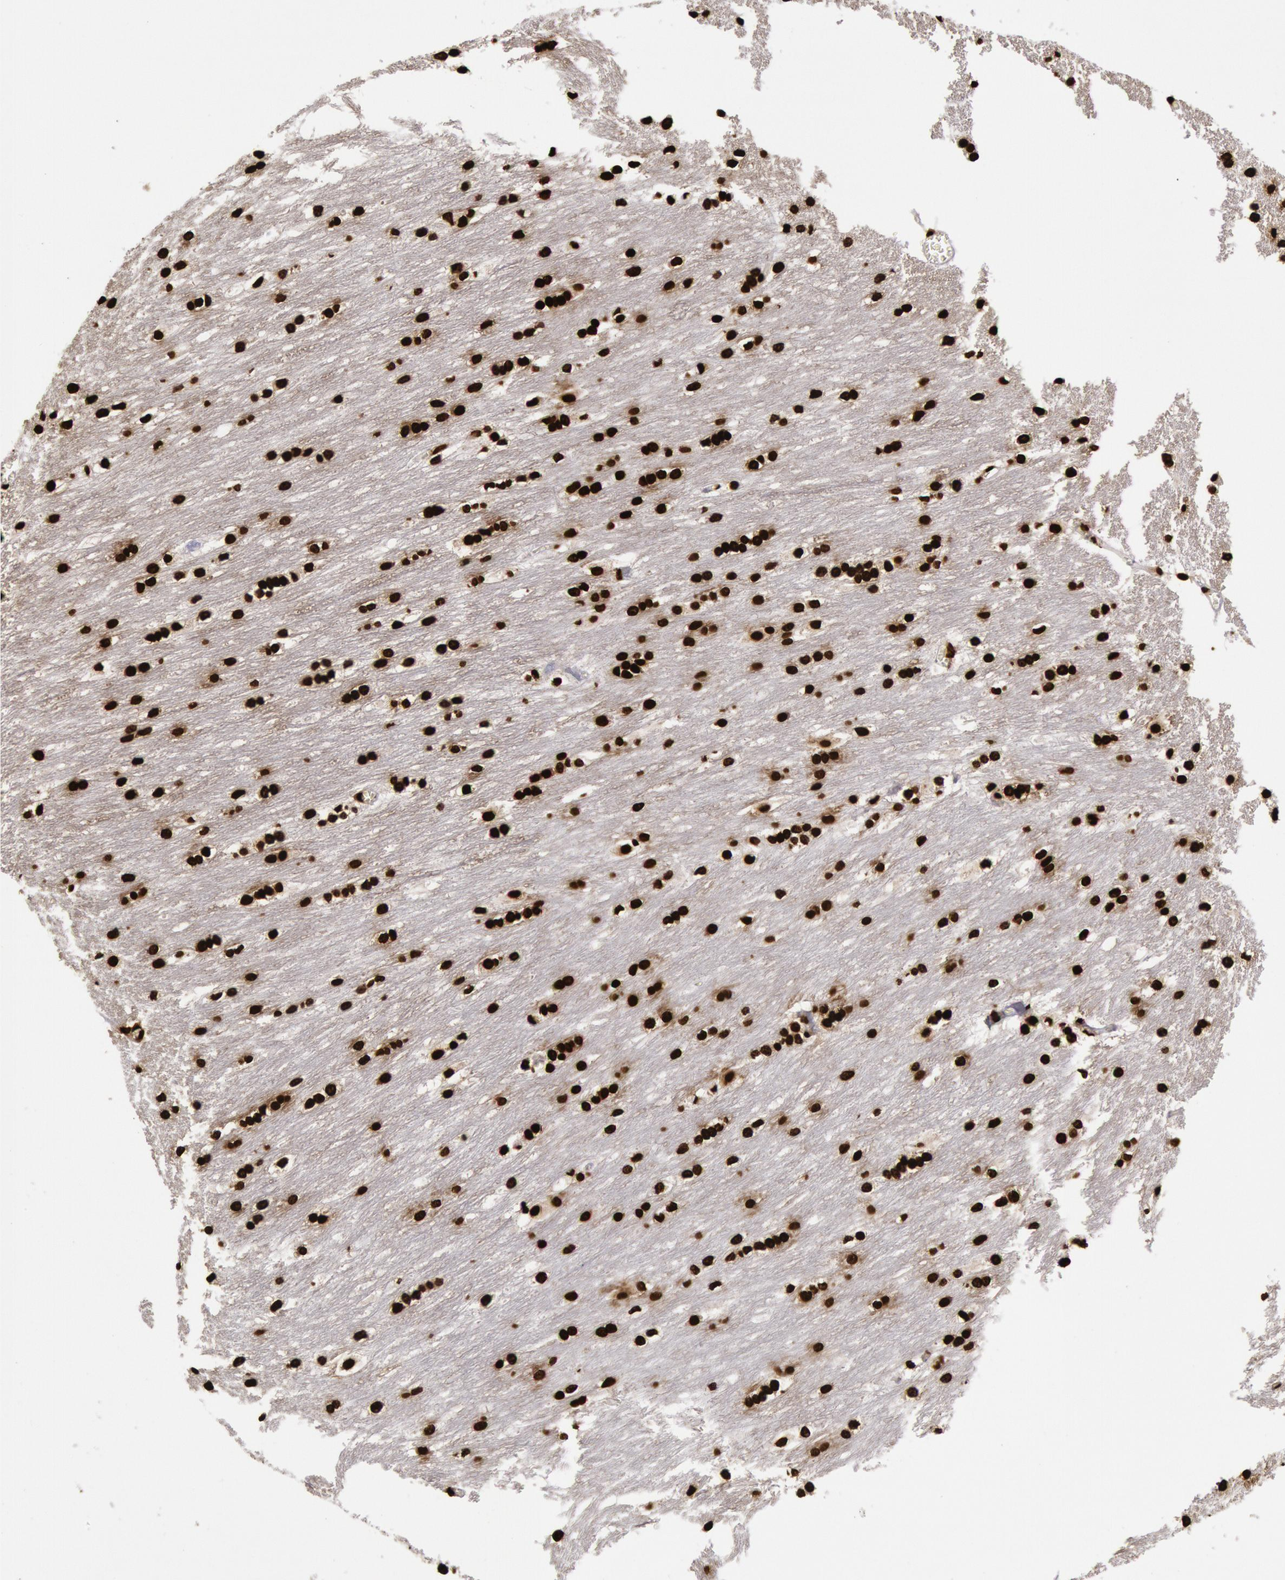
{"staining": {"intensity": "strong", "quantity": ">75%", "location": "nuclear"}, "tissue": "caudate", "cell_type": "Glial cells", "image_type": "normal", "snomed": [{"axis": "morphology", "description": "Normal tissue, NOS"}, {"axis": "topography", "description": "Lateral ventricle wall"}], "caption": "Immunohistochemistry (DAB) staining of unremarkable human caudate reveals strong nuclear protein expression in approximately >75% of glial cells.", "gene": "H3", "patient": {"sex": "female", "age": 19}}